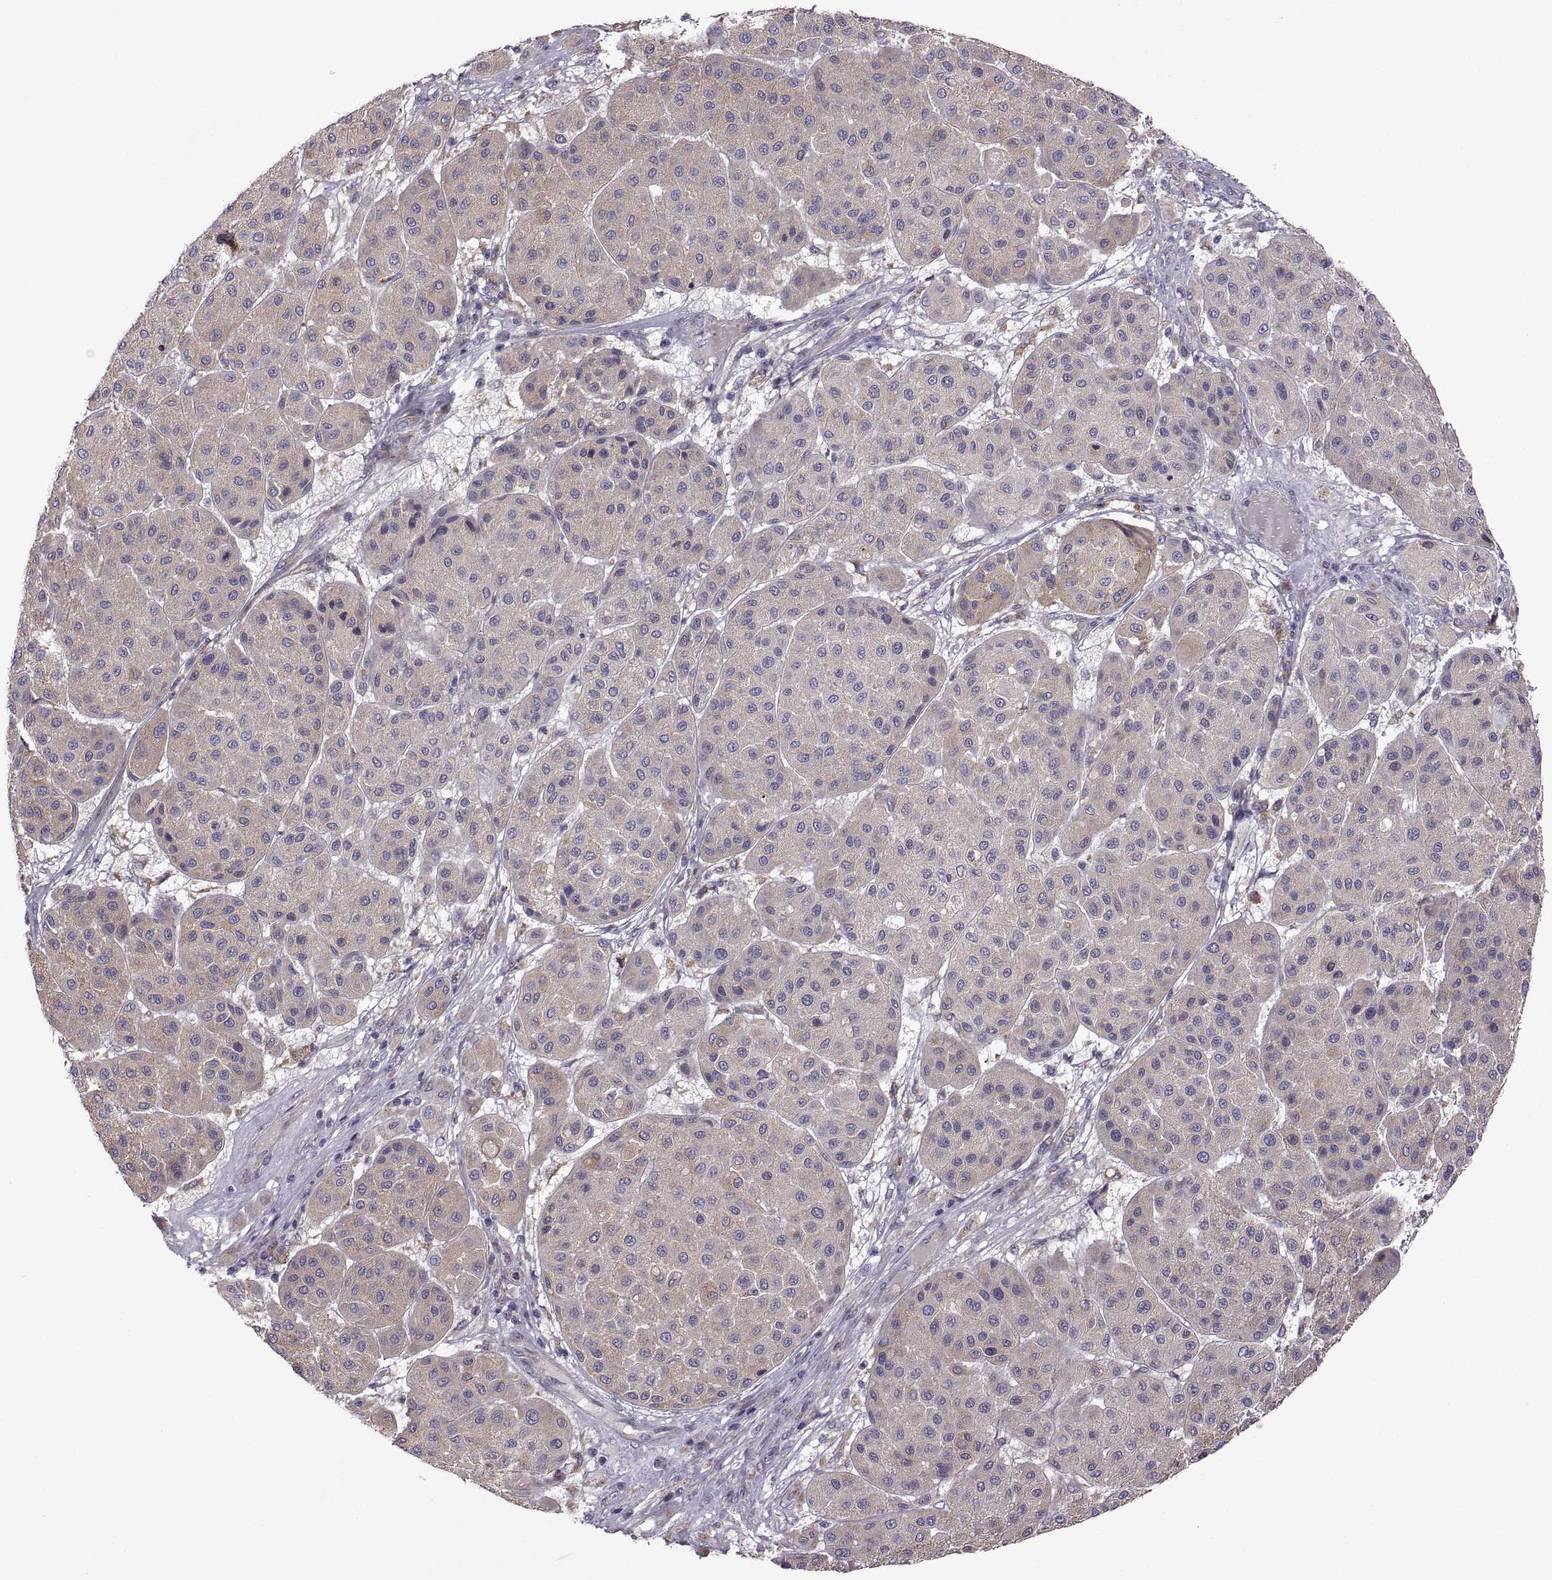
{"staining": {"intensity": "negative", "quantity": "none", "location": "none"}, "tissue": "melanoma", "cell_type": "Tumor cells", "image_type": "cancer", "snomed": [{"axis": "morphology", "description": "Malignant melanoma, Metastatic site"}, {"axis": "topography", "description": "Smooth muscle"}], "caption": "Tumor cells are negative for brown protein staining in malignant melanoma (metastatic site). (Brightfield microscopy of DAB IHC at high magnification).", "gene": "ARSL", "patient": {"sex": "male", "age": 41}}